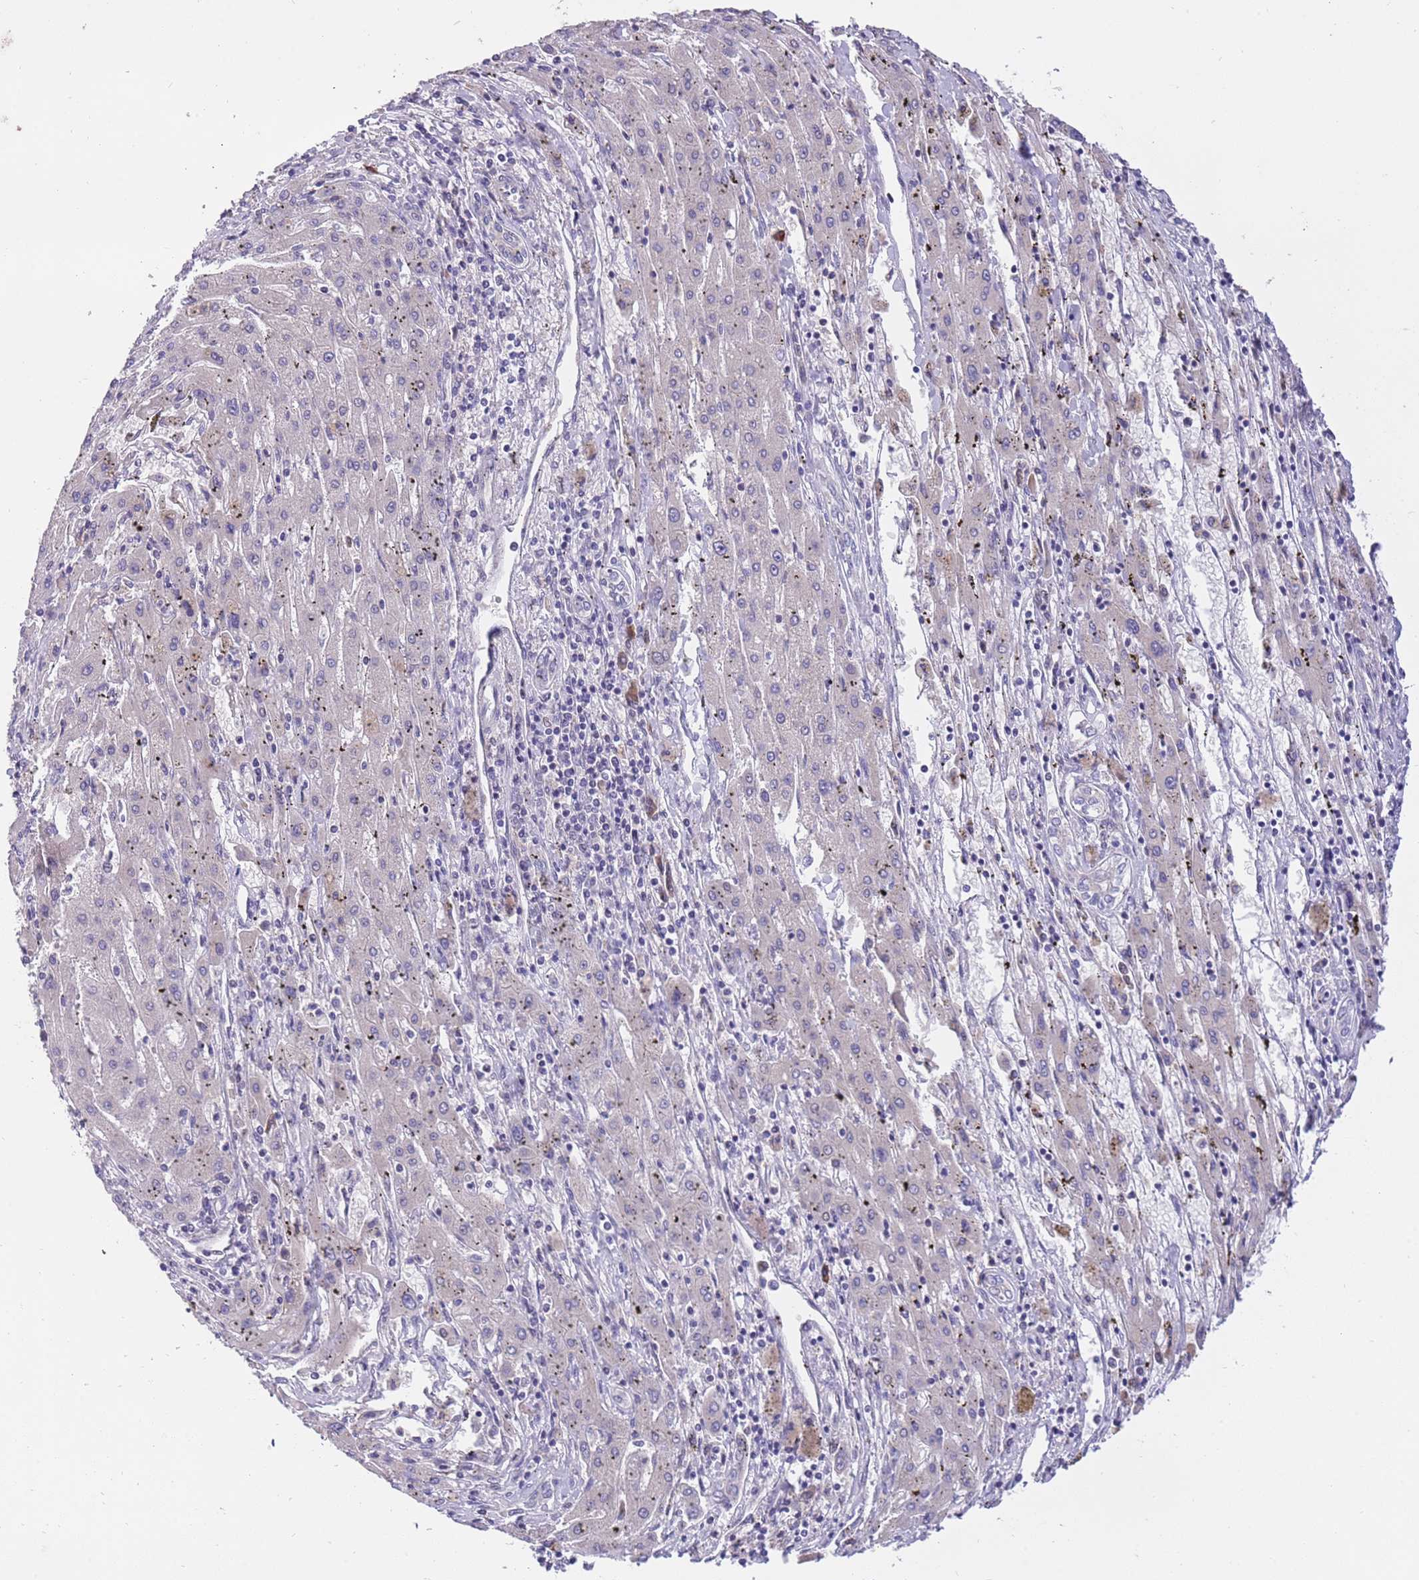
{"staining": {"intensity": "negative", "quantity": "none", "location": "none"}, "tissue": "liver cancer", "cell_type": "Tumor cells", "image_type": "cancer", "snomed": [{"axis": "morphology", "description": "Carcinoma, Hepatocellular, NOS"}, {"axis": "topography", "description": "Liver"}], "caption": "This is a photomicrograph of immunohistochemistry staining of liver cancer (hepatocellular carcinoma), which shows no positivity in tumor cells.", "gene": "MAGEF1", "patient": {"sex": "male", "age": 72}}